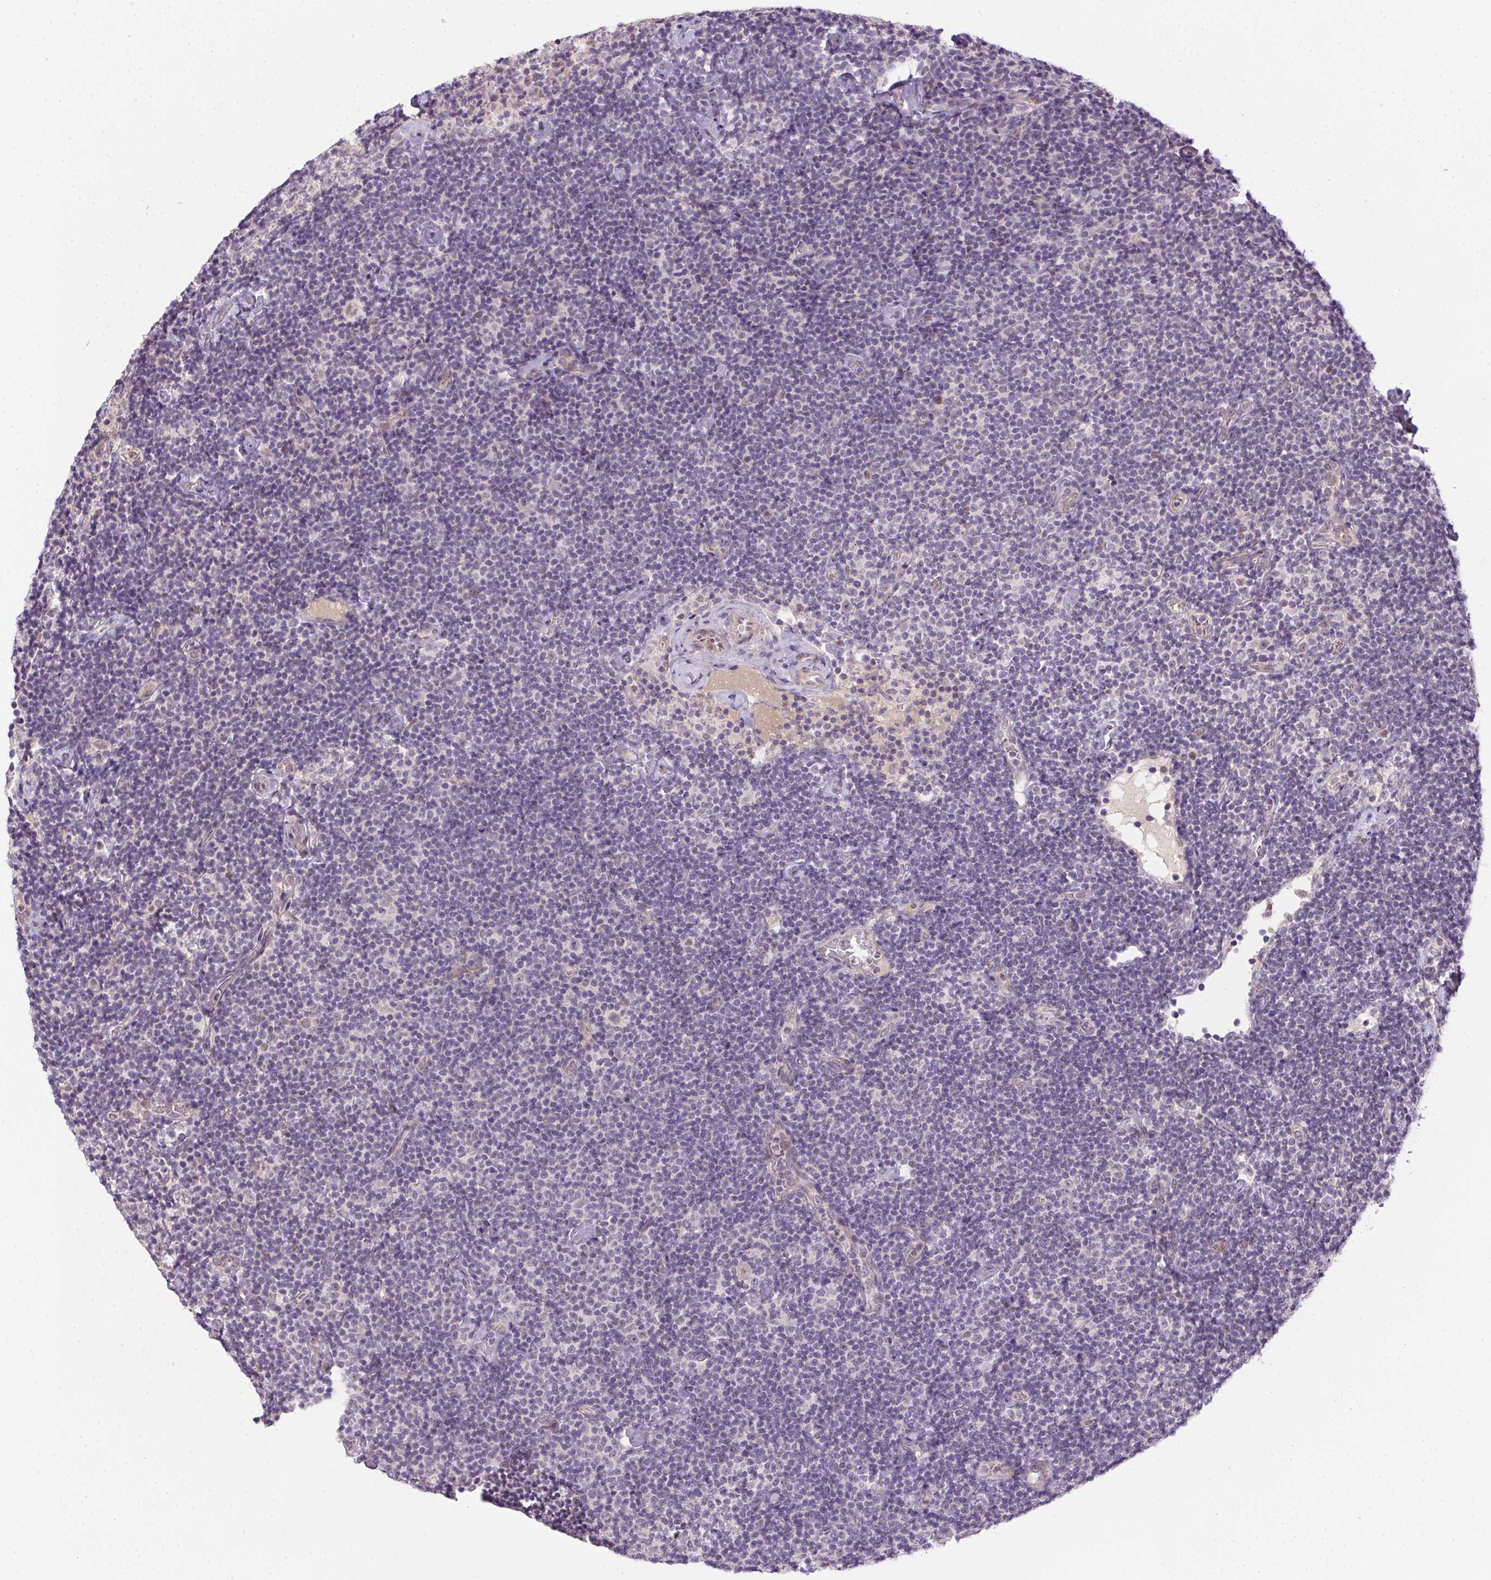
{"staining": {"intensity": "negative", "quantity": "none", "location": "none"}, "tissue": "lymphoma", "cell_type": "Tumor cells", "image_type": "cancer", "snomed": [{"axis": "morphology", "description": "Malignant lymphoma, non-Hodgkin's type, Low grade"}, {"axis": "topography", "description": "Lymph node"}], "caption": "Low-grade malignant lymphoma, non-Hodgkin's type was stained to show a protein in brown. There is no significant staining in tumor cells.", "gene": "CFAP92", "patient": {"sex": "male", "age": 81}}